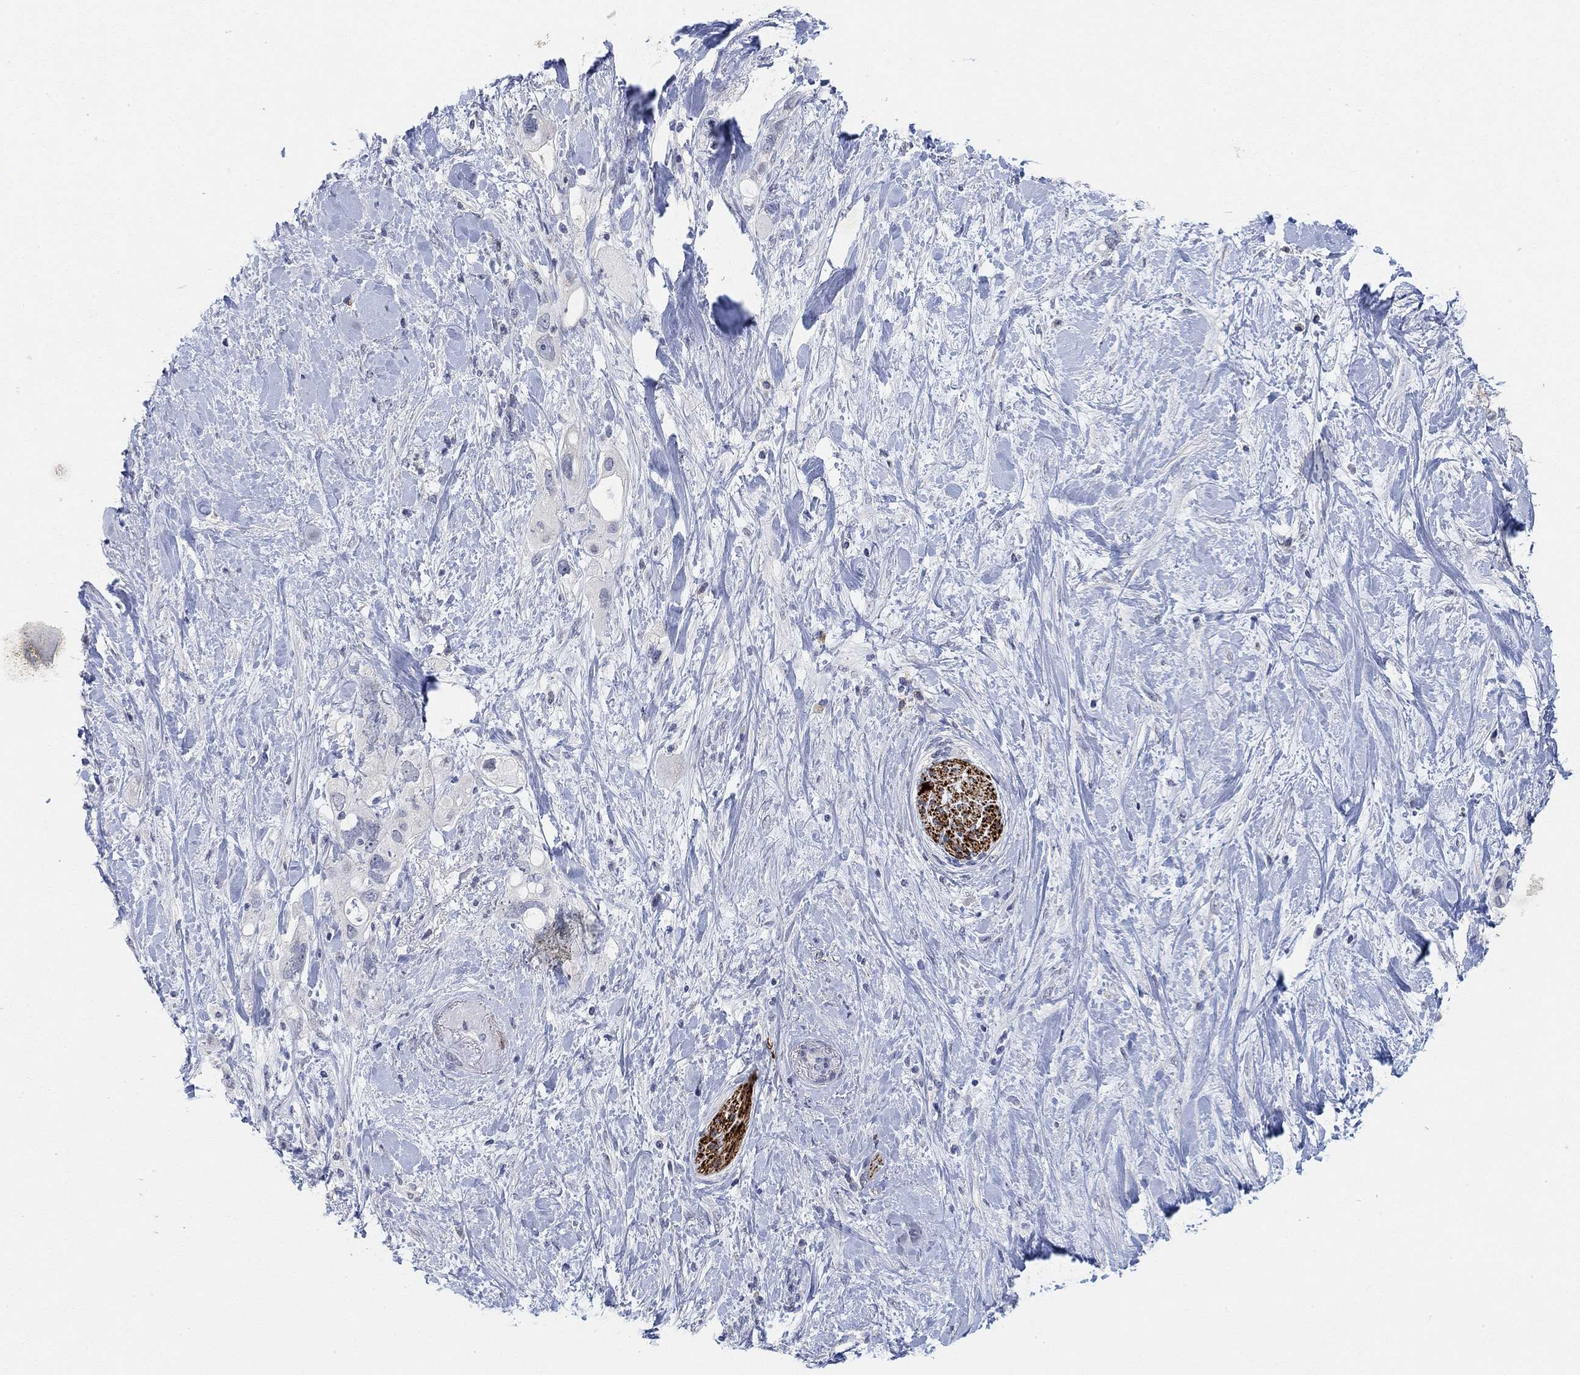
{"staining": {"intensity": "negative", "quantity": "none", "location": "none"}, "tissue": "pancreatic cancer", "cell_type": "Tumor cells", "image_type": "cancer", "snomed": [{"axis": "morphology", "description": "Adenocarcinoma, NOS"}, {"axis": "topography", "description": "Pancreas"}], "caption": "Pancreatic cancer stained for a protein using immunohistochemistry demonstrates no expression tumor cells.", "gene": "VAT1L", "patient": {"sex": "female", "age": 56}}